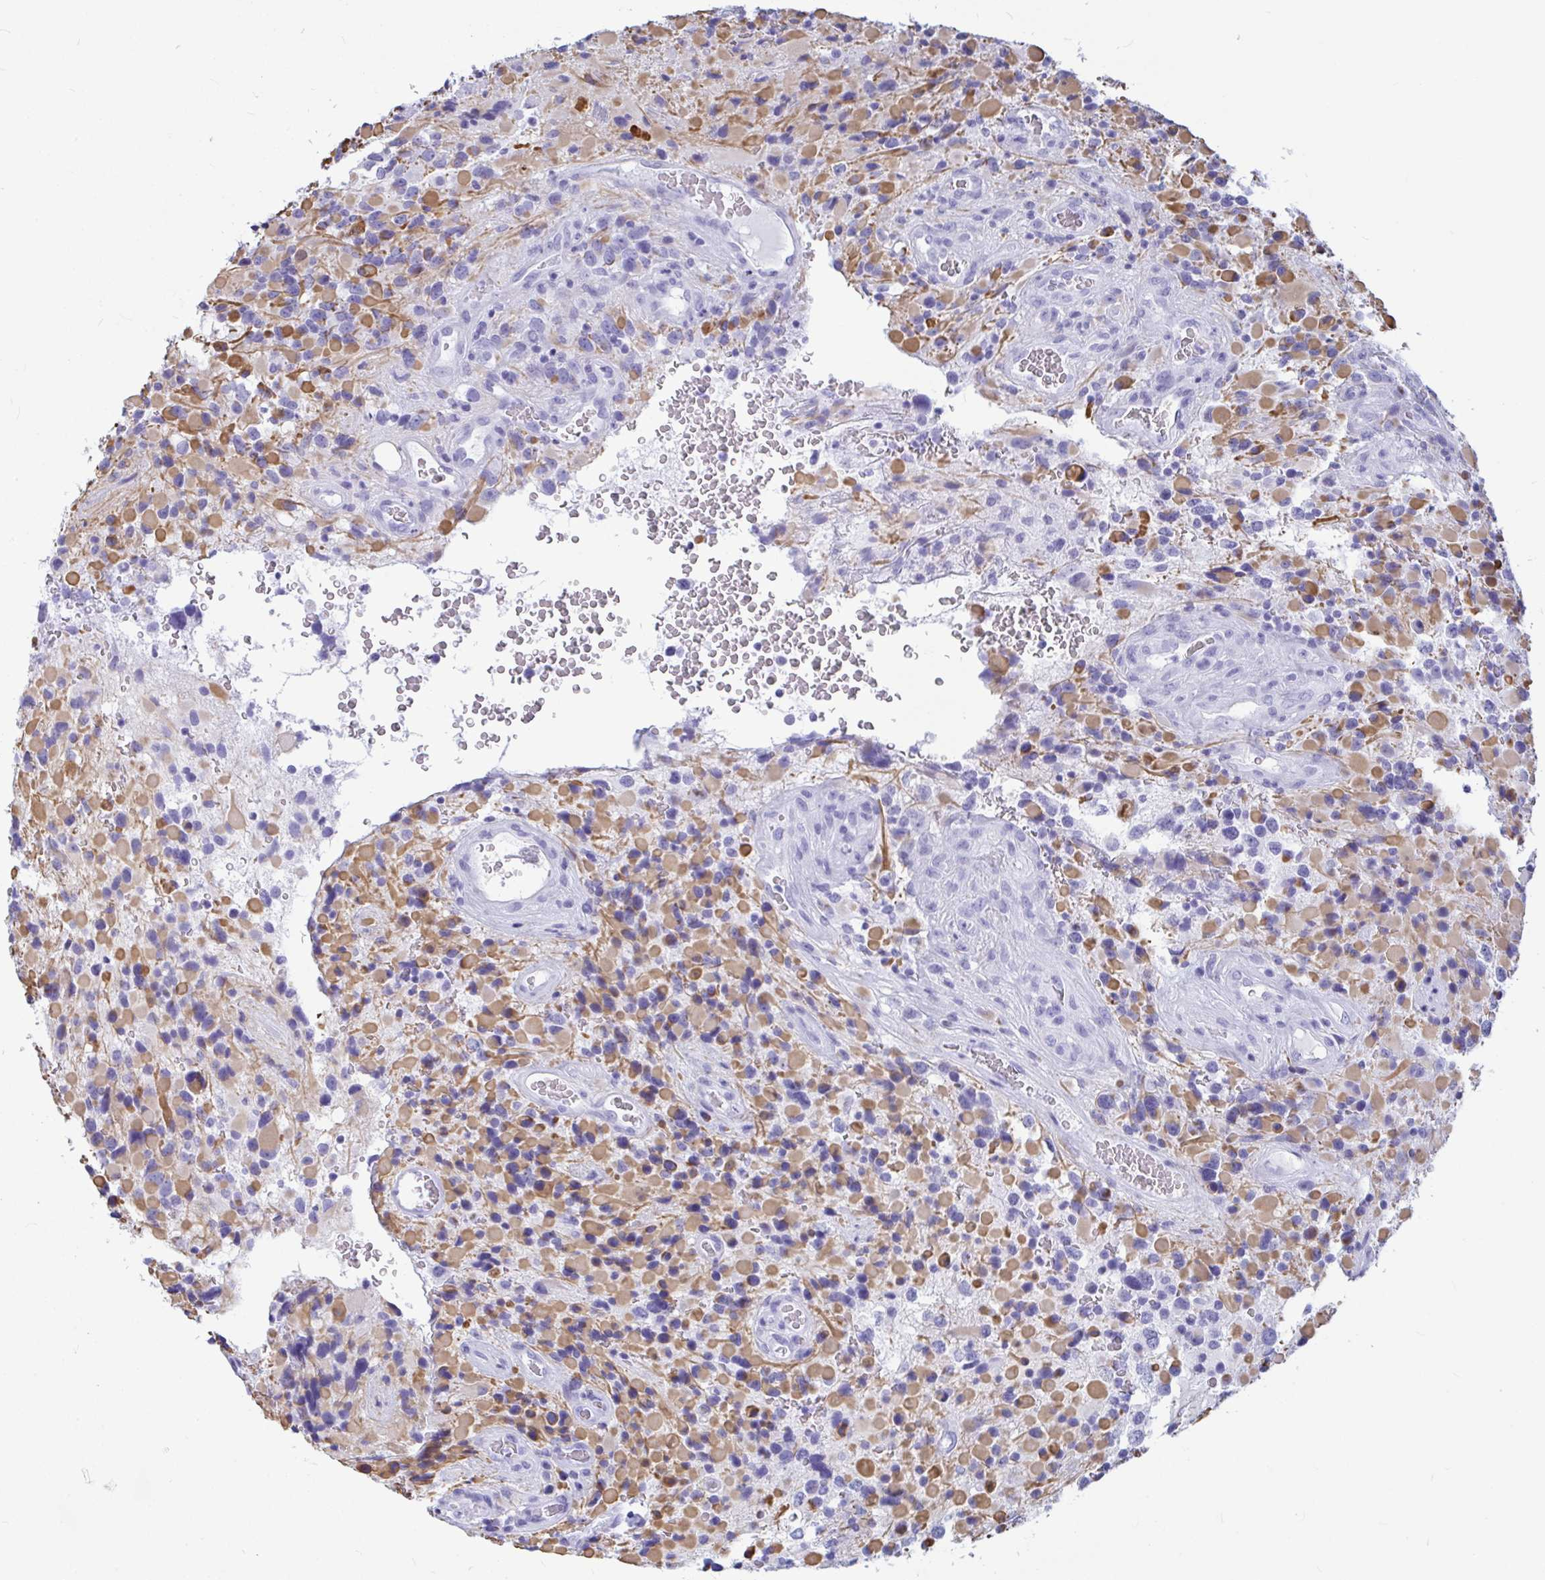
{"staining": {"intensity": "negative", "quantity": "none", "location": "none"}, "tissue": "glioma", "cell_type": "Tumor cells", "image_type": "cancer", "snomed": [{"axis": "morphology", "description": "Glioma, malignant, High grade"}, {"axis": "topography", "description": "Brain"}], "caption": "This is a histopathology image of immunohistochemistry staining of glioma, which shows no positivity in tumor cells.", "gene": "OR5J2", "patient": {"sex": "female", "age": 40}}